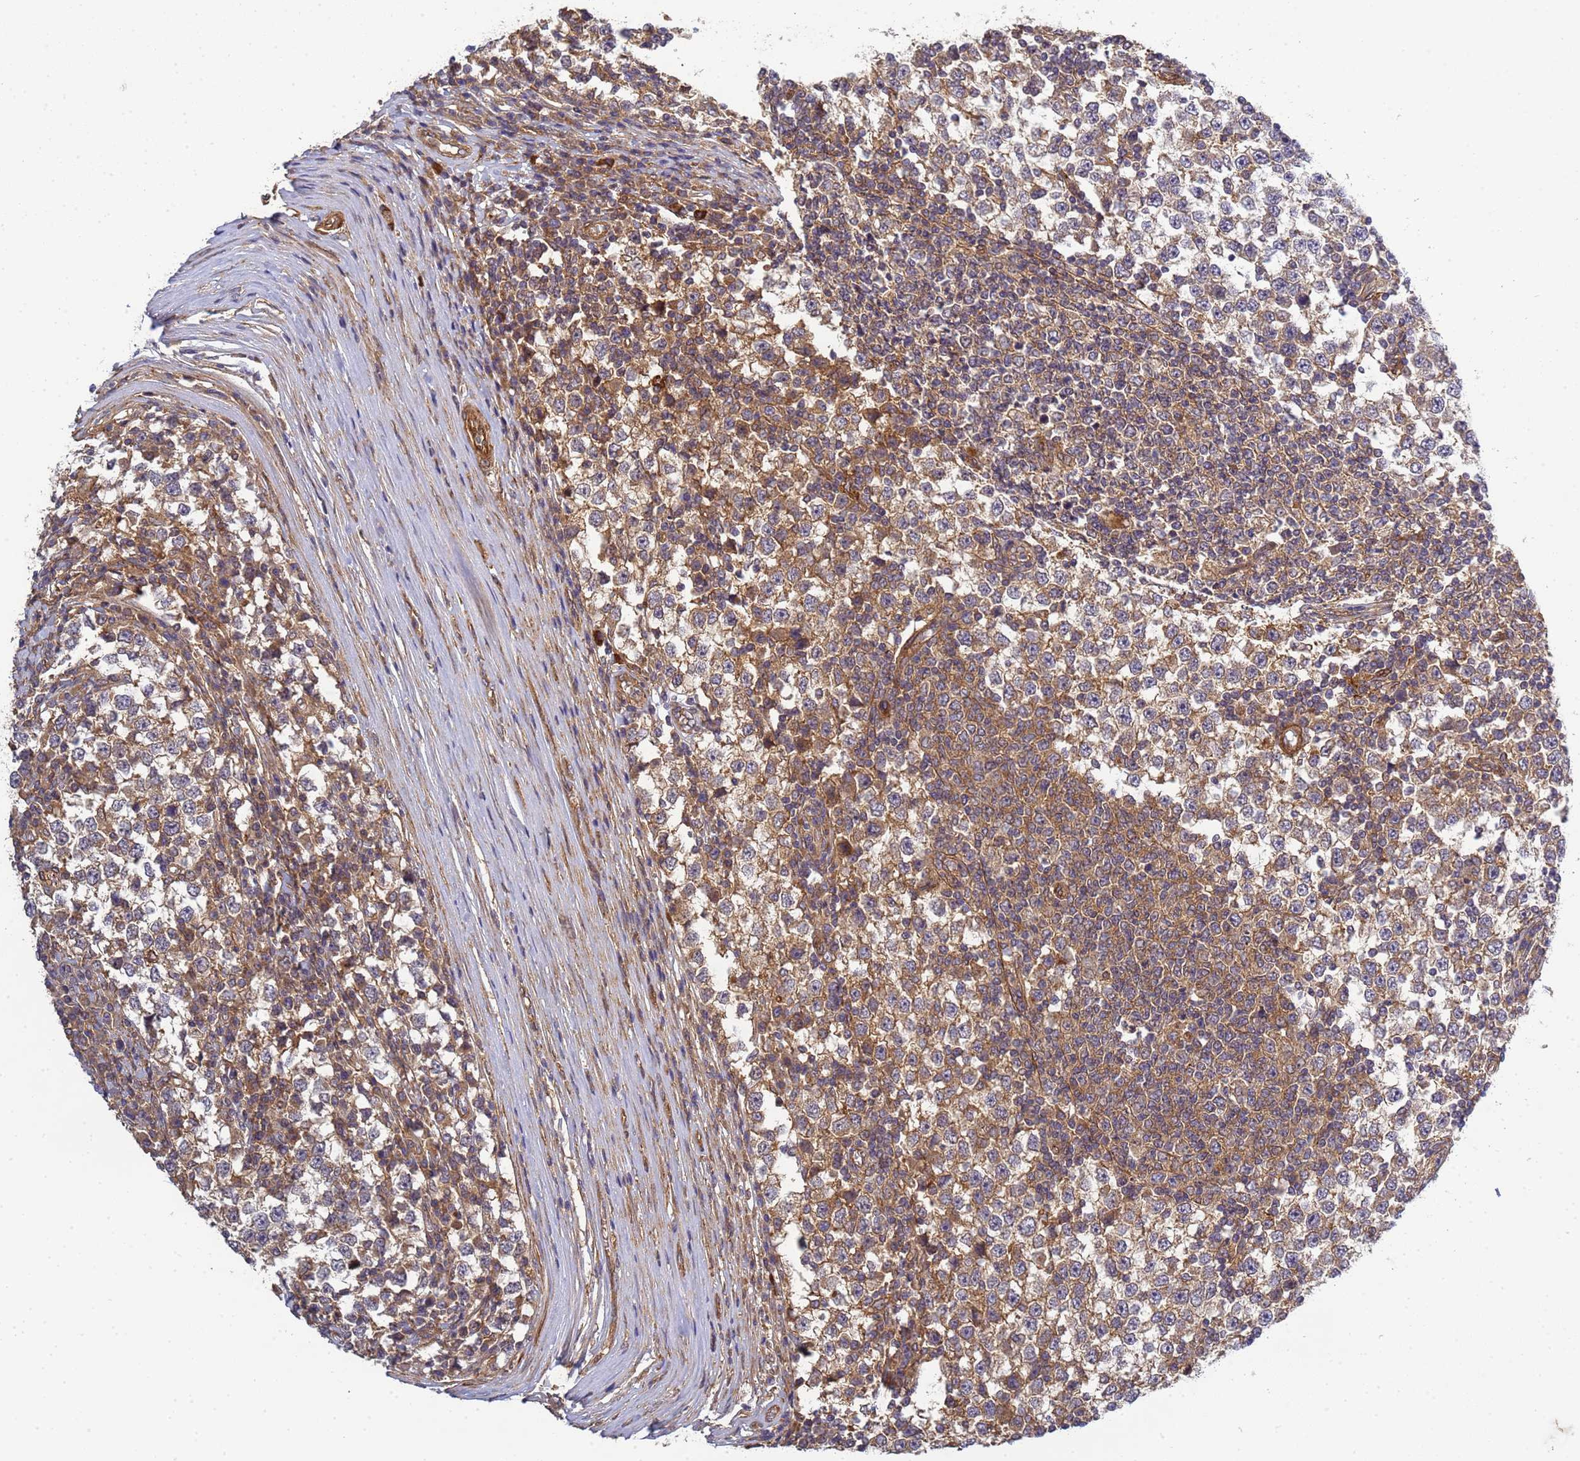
{"staining": {"intensity": "moderate", "quantity": ">75%", "location": "cytoplasmic/membranous"}, "tissue": "testis cancer", "cell_type": "Tumor cells", "image_type": "cancer", "snomed": [{"axis": "morphology", "description": "Seminoma, NOS"}, {"axis": "topography", "description": "Testis"}], "caption": "Protein expression analysis of human testis cancer reveals moderate cytoplasmic/membranous staining in approximately >75% of tumor cells. (Brightfield microscopy of DAB IHC at high magnification).", "gene": "C8orf34", "patient": {"sex": "male", "age": 65}}